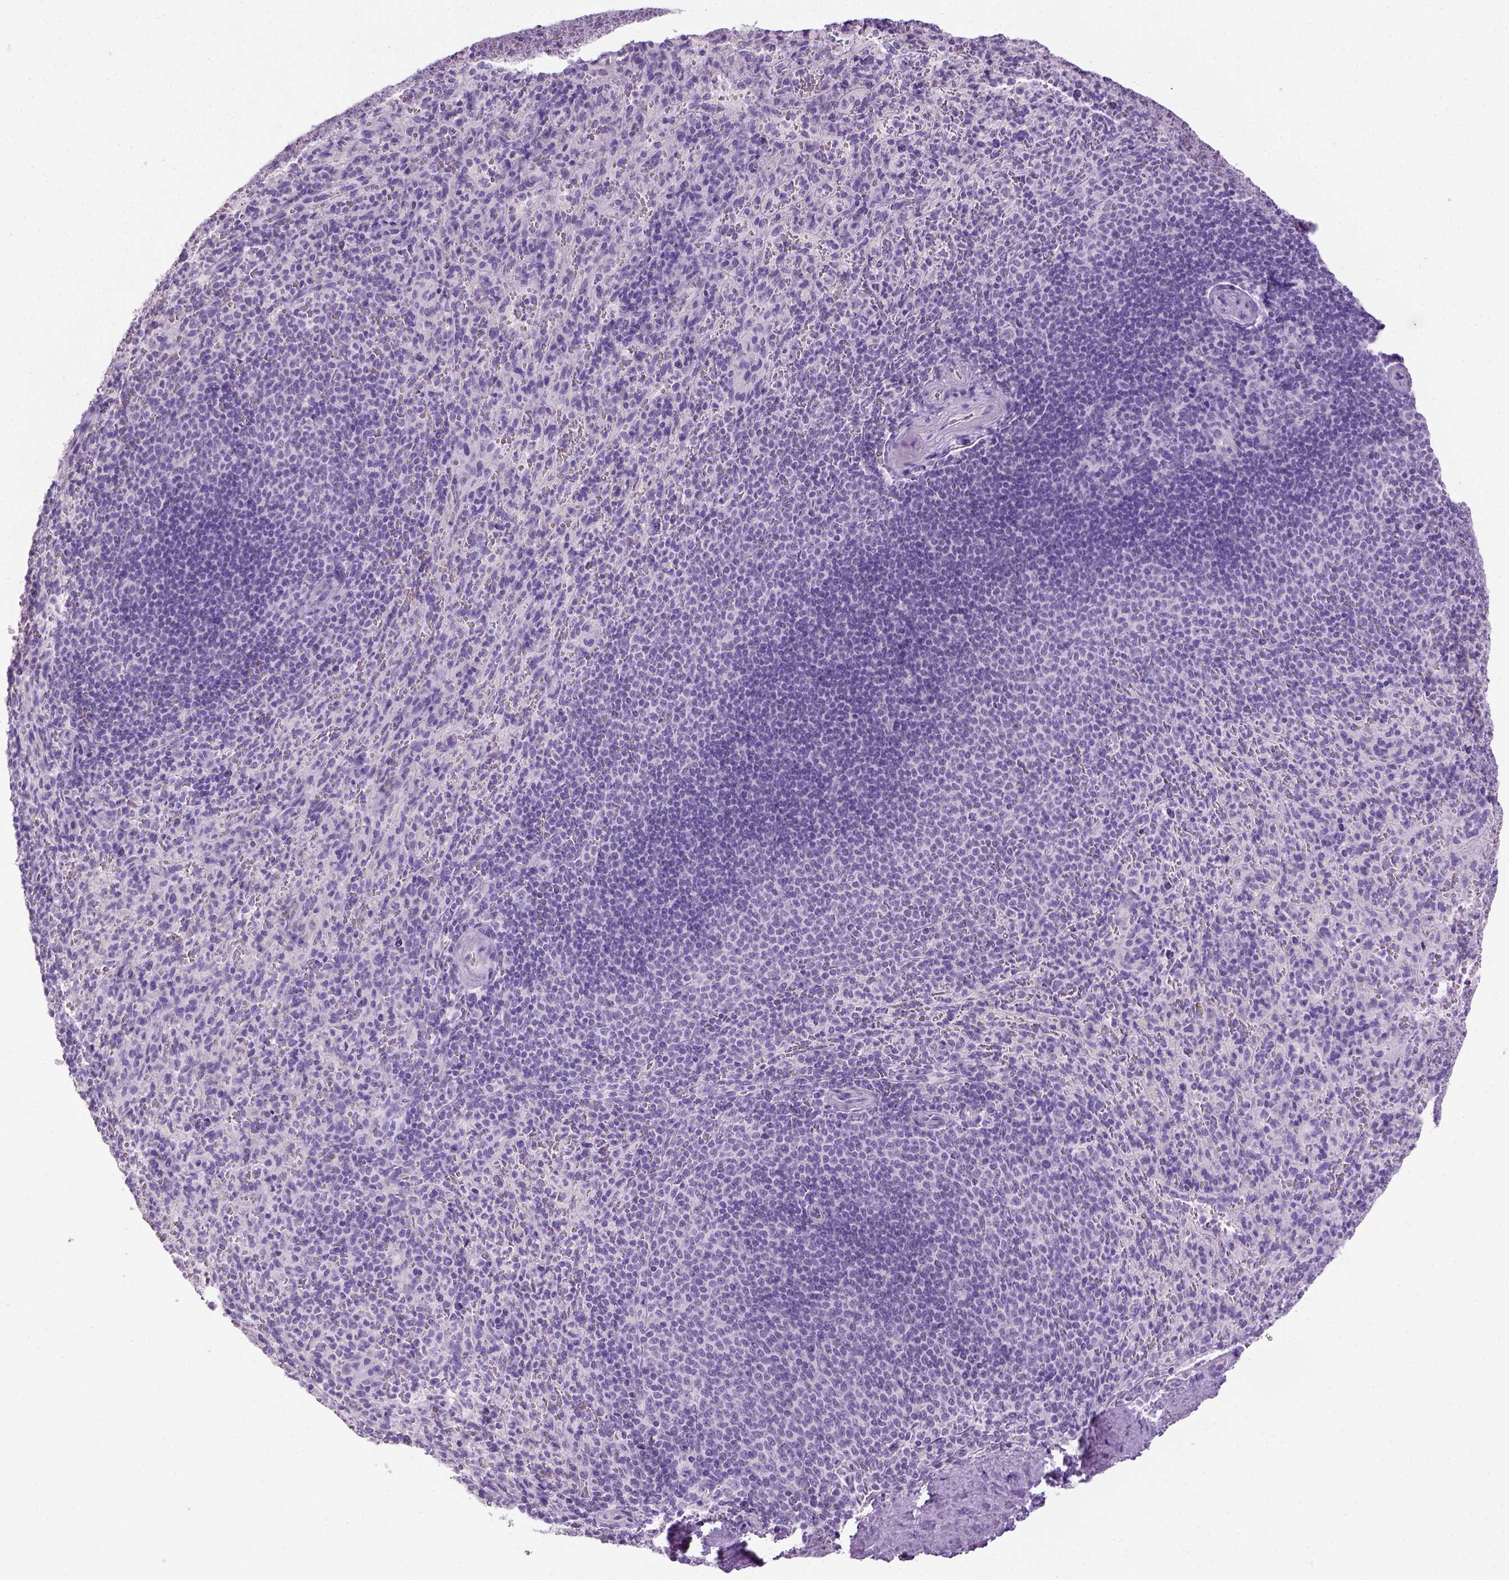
{"staining": {"intensity": "negative", "quantity": "none", "location": "none"}, "tissue": "spleen", "cell_type": "Cells in red pulp", "image_type": "normal", "snomed": [{"axis": "morphology", "description": "Normal tissue, NOS"}, {"axis": "topography", "description": "Spleen"}], "caption": "Immunohistochemical staining of benign human spleen demonstrates no significant expression in cells in red pulp.", "gene": "CYP24A1", "patient": {"sex": "male", "age": 57}}